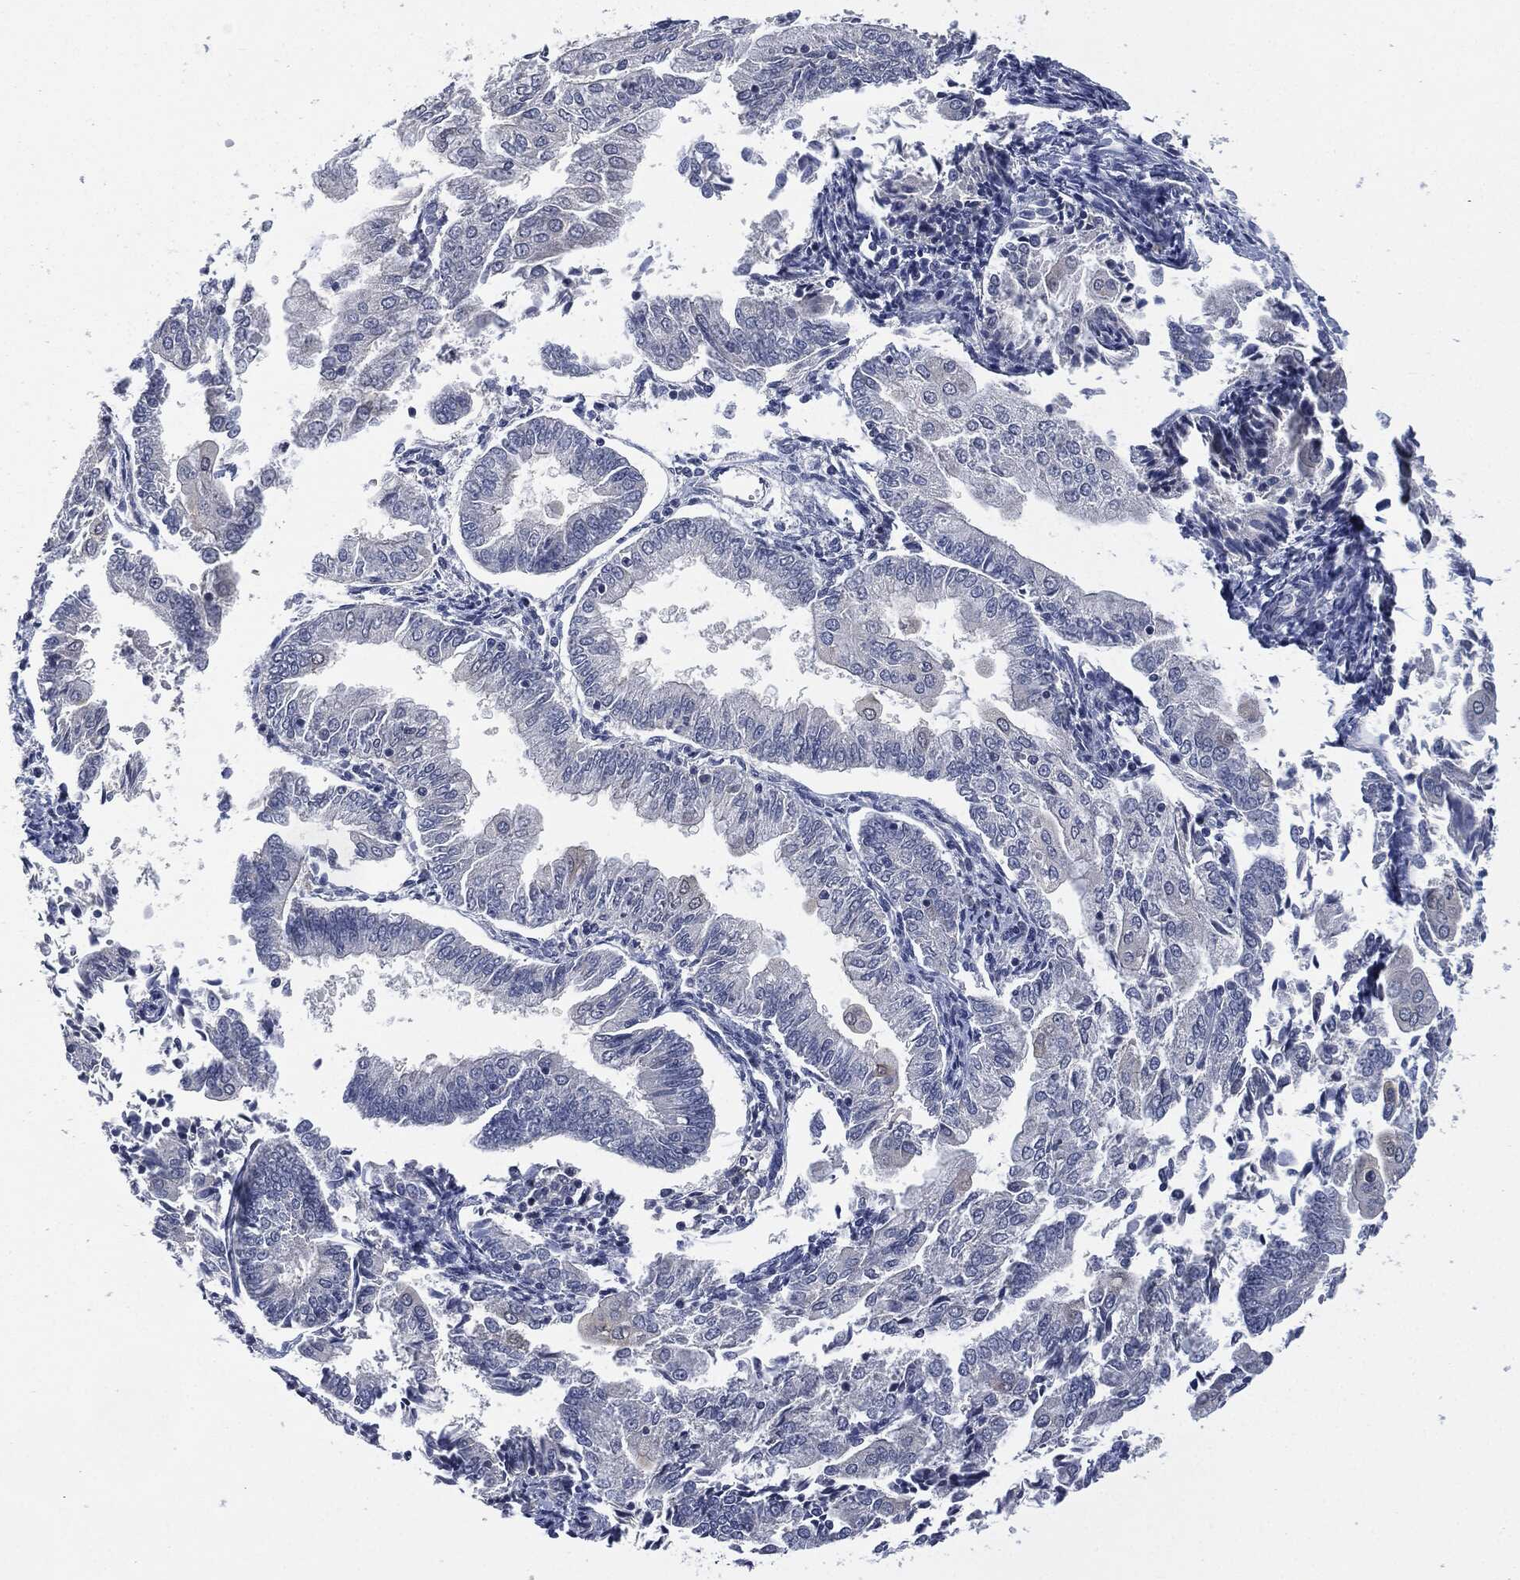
{"staining": {"intensity": "negative", "quantity": "none", "location": "none"}, "tissue": "endometrial cancer", "cell_type": "Tumor cells", "image_type": "cancer", "snomed": [{"axis": "morphology", "description": "Adenocarcinoma, NOS"}, {"axis": "topography", "description": "Endometrium"}], "caption": "Photomicrograph shows no protein staining in tumor cells of endometrial cancer (adenocarcinoma) tissue.", "gene": "IL1RN", "patient": {"sex": "female", "age": 56}}